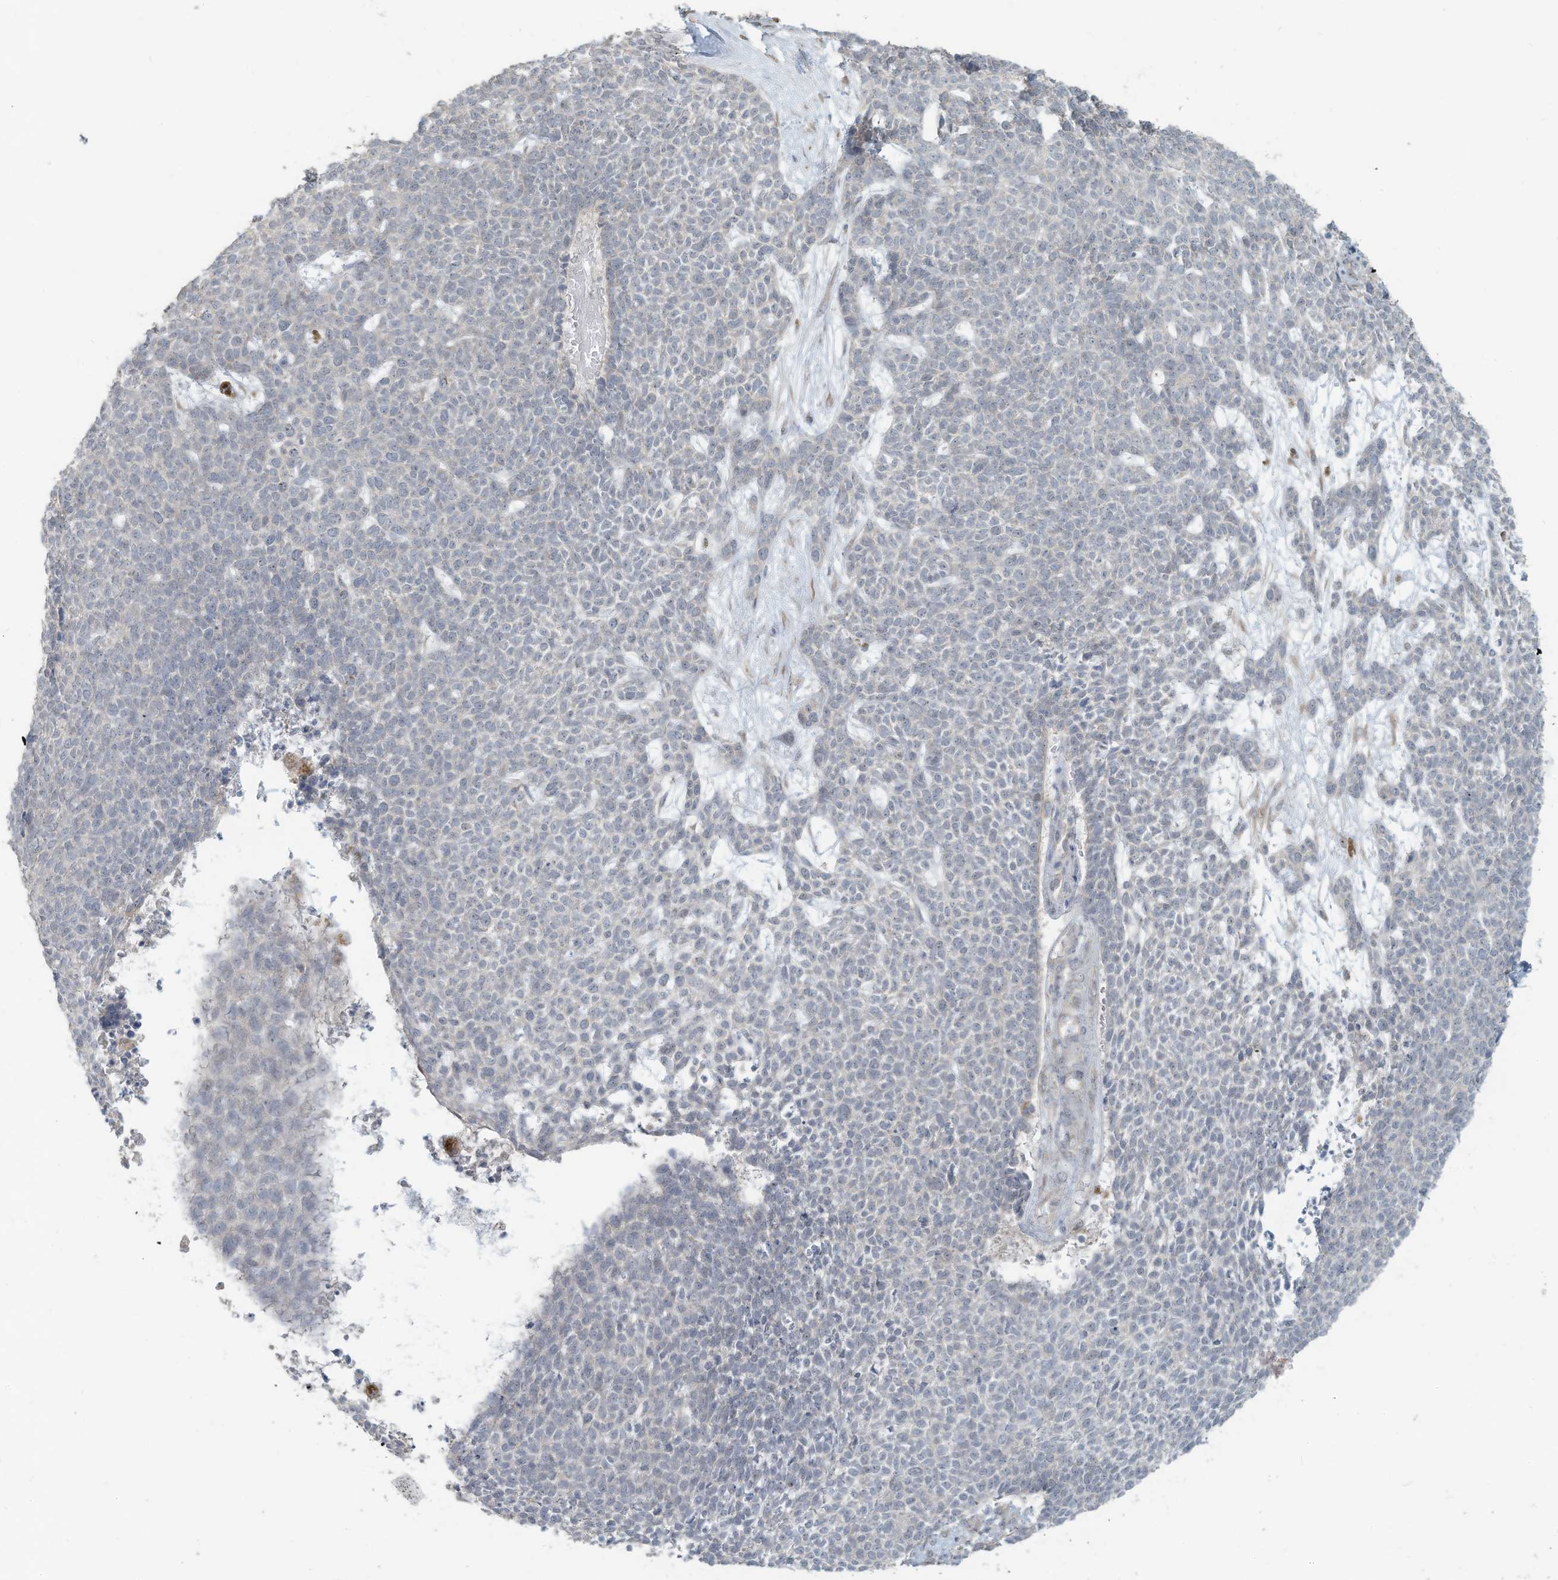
{"staining": {"intensity": "negative", "quantity": "none", "location": "none"}, "tissue": "skin cancer", "cell_type": "Tumor cells", "image_type": "cancer", "snomed": [{"axis": "morphology", "description": "Basal cell carcinoma"}, {"axis": "topography", "description": "Skin"}], "caption": "The immunohistochemistry micrograph has no significant staining in tumor cells of skin cancer tissue. Brightfield microscopy of IHC stained with DAB (3,3'-diaminobenzidine) (brown) and hematoxylin (blue), captured at high magnification.", "gene": "MAGIX", "patient": {"sex": "female", "age": 84}}